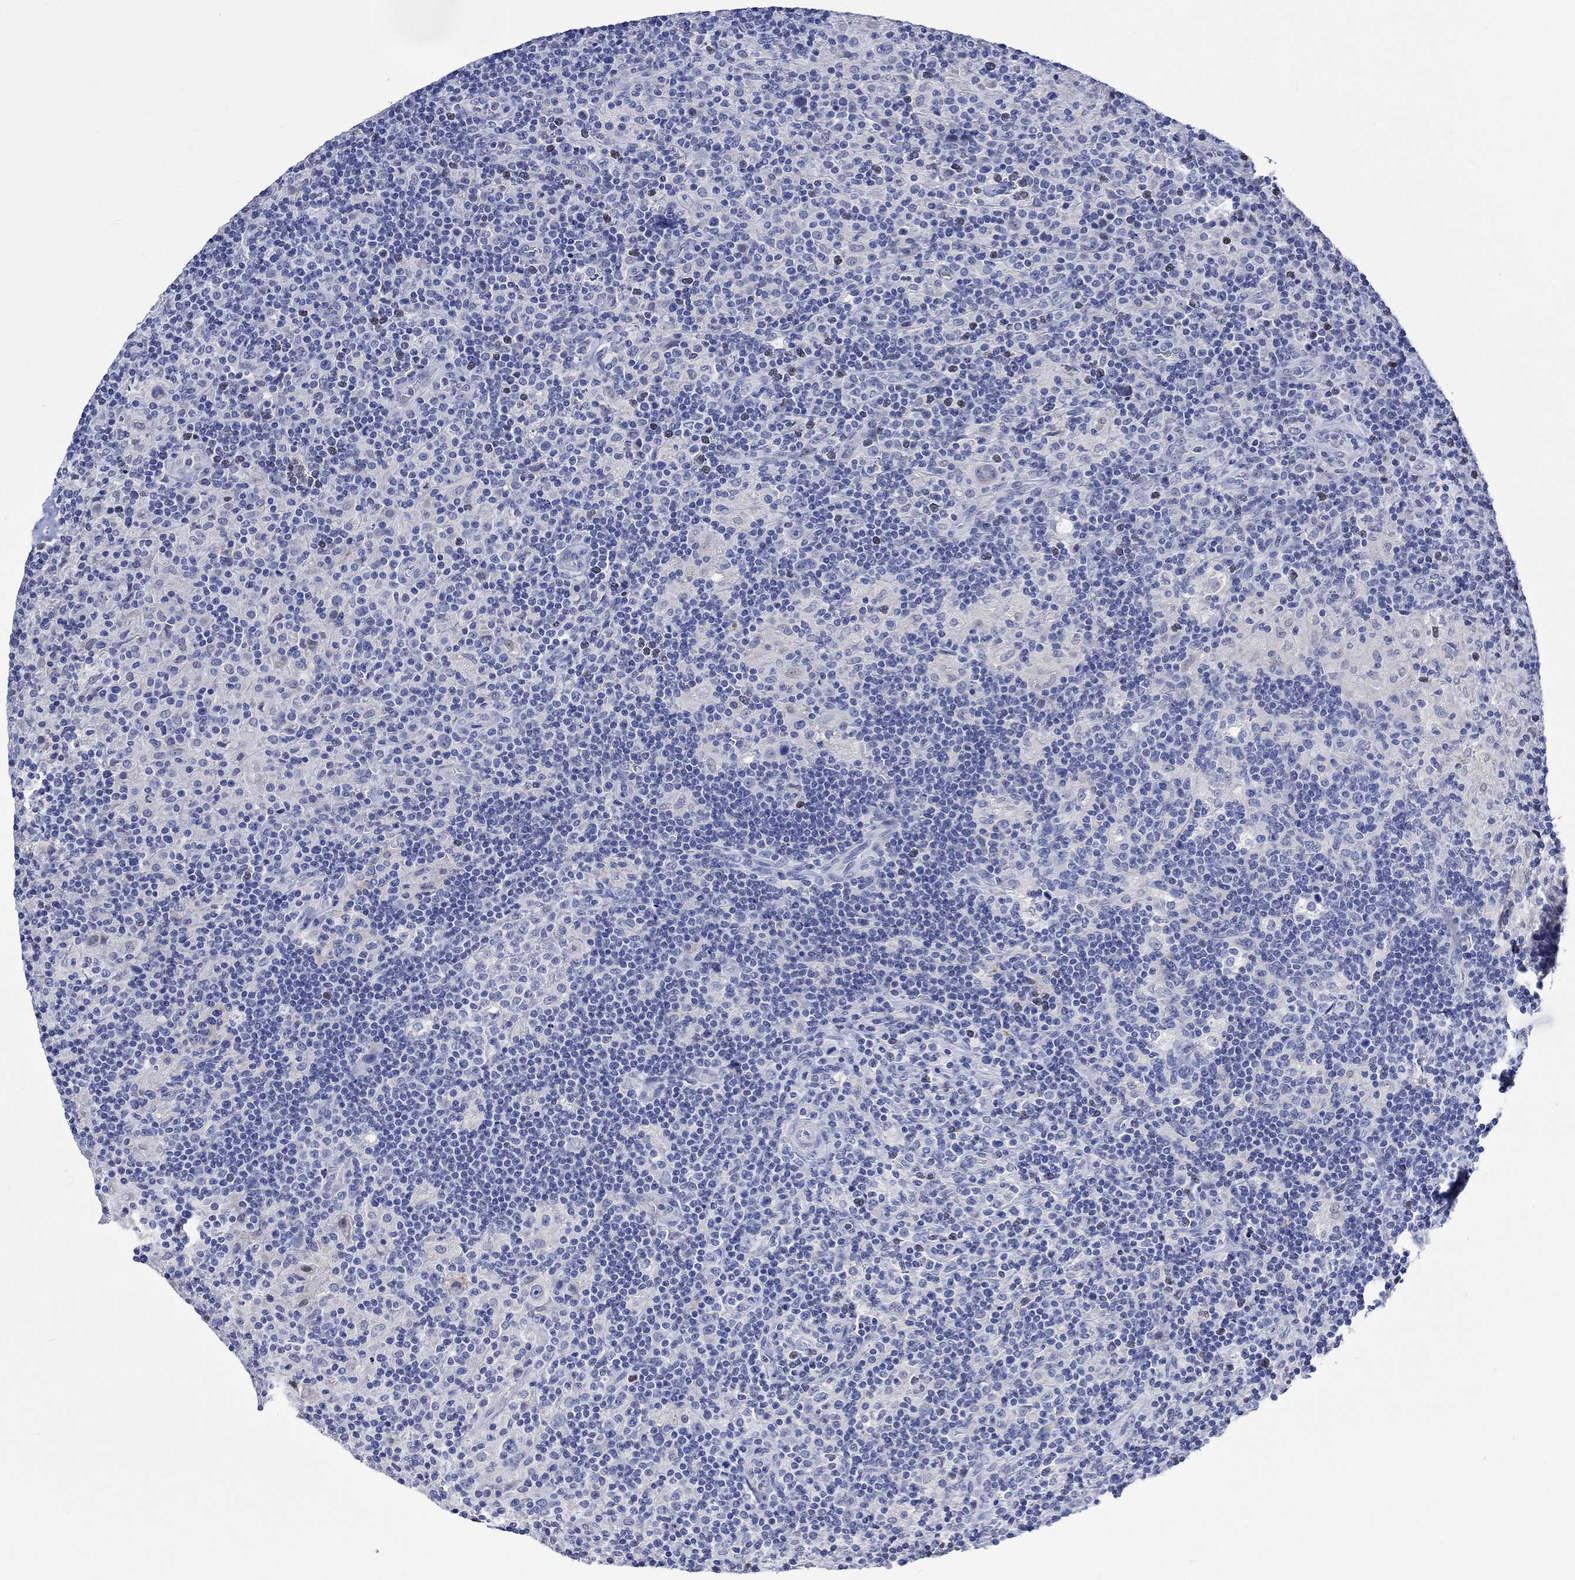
{"staining": {"intensity": "negative", "quantity": "none", "location": "none"}, "tissue": "lymphoma", "cell_type": "Tumor cells", "image_type": "cancer", "snomed": [{"axis": "morphology", "description": "Hodgkin's disease, NOS"}, {"axis": "topography", "description": "Lymph node"}], "caption": "Immunohistochemistry micrograph of neoplastic tissue: human Hodgkin's disease stained with DAB (3,3'-diaminobenzidine) displays no significant protein expression in tumor cells.", "gene": "KLHL35", "patient": {"sex": "male", "age": 70}}